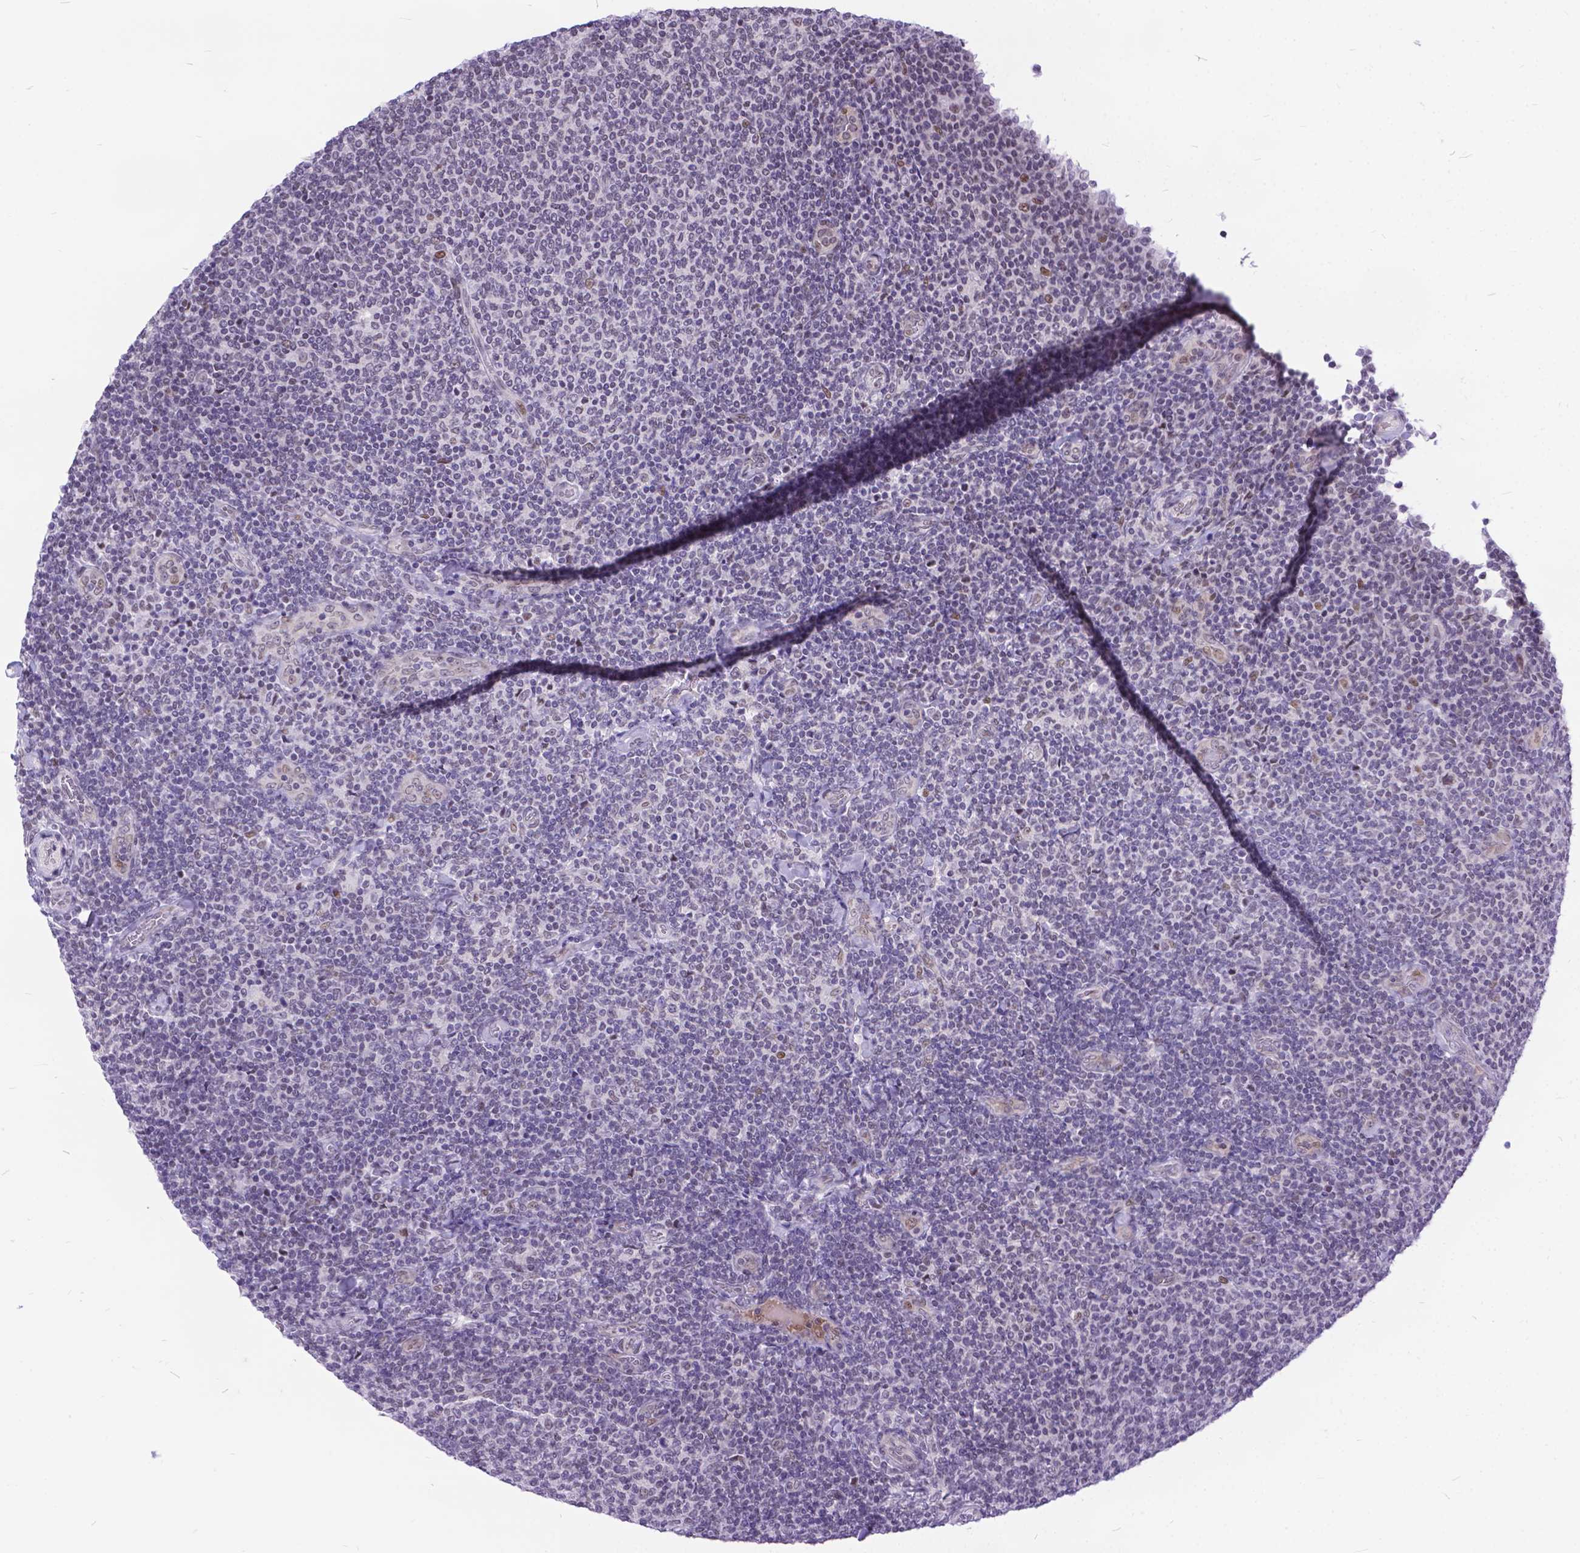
{"staining": {"intensity": "weak", "quantity": "<25%", "location": "nuclear"}, "tissue": "lymphoma", "cell_type": "Tumor cells", "image_type": "cancer", "snomed": [{"axis": "morphology", "description": "Malignant lymphoma, non-Hodgkin's type, Low grade"}, {"axis": "topography", "description": "Lymph node"}], "caption": "DAB immunohistochemical staining of low-grade malignant lymphoma, non-Hodgkin's type exhibits no significant expression in tumor cells.", "gene": "FAM124B", "patient": {"sex": "male", "age": 52}}